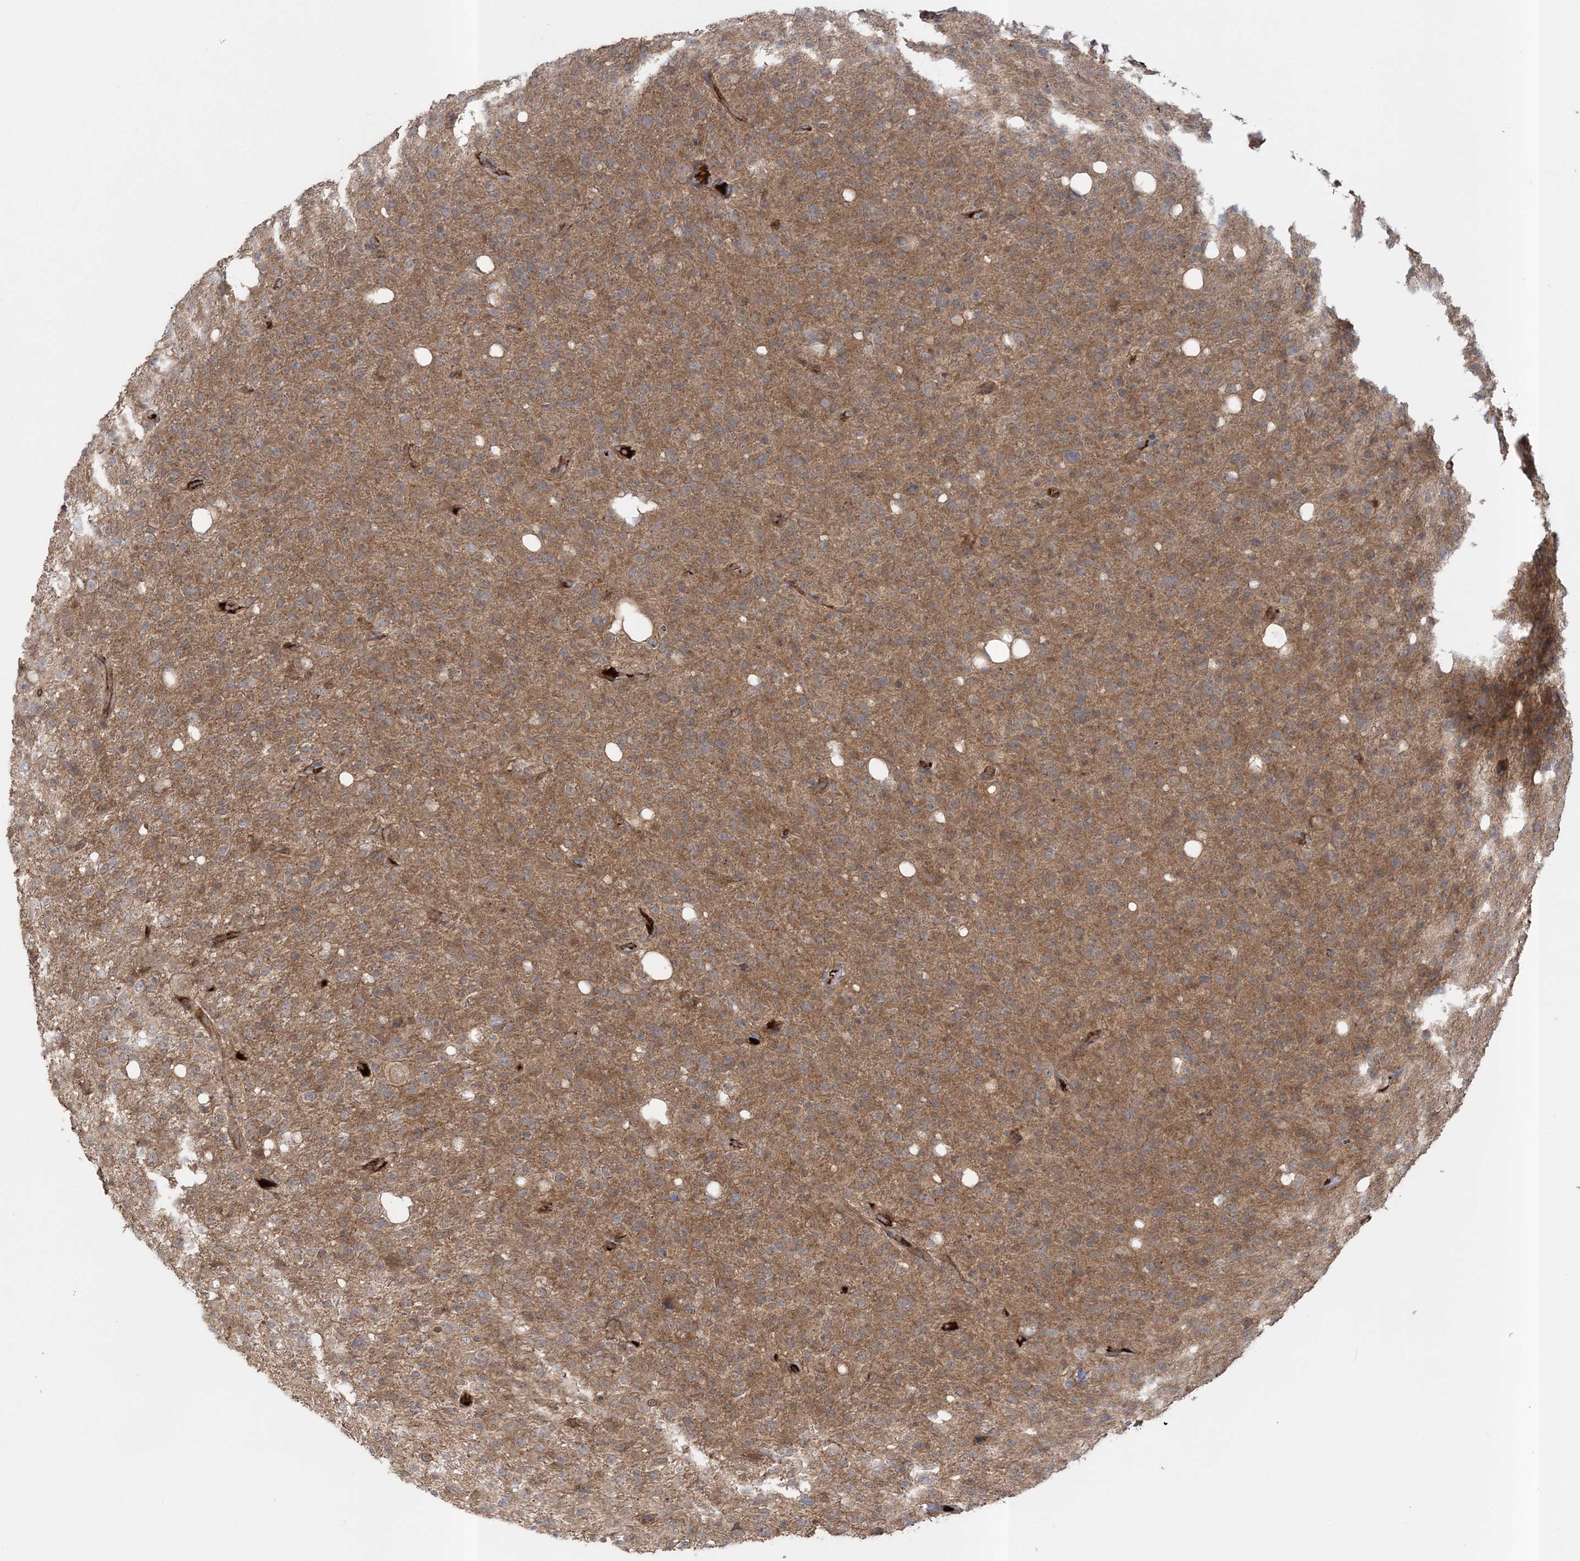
{"staining": {"intensity": "moderate", "quantity": ">75%", "location": "cytoplasmic/membranous"}, "tissue": "glioma", "cell_type": "Tumor cells", "image_type": "cancer", "snomed": [{"axis": "morphology", "description": "Glioma, malignant, High grade"}, {"axis": "topography", "description": "Brain"}], "caption": "Brown immunohistochemical staining in human glioma reveals moderate cytoplasmic/membranous staining in about >75% of tumor cells.", "gene": "MOCS2", "patient": {"sex": "female", "age": 57}}